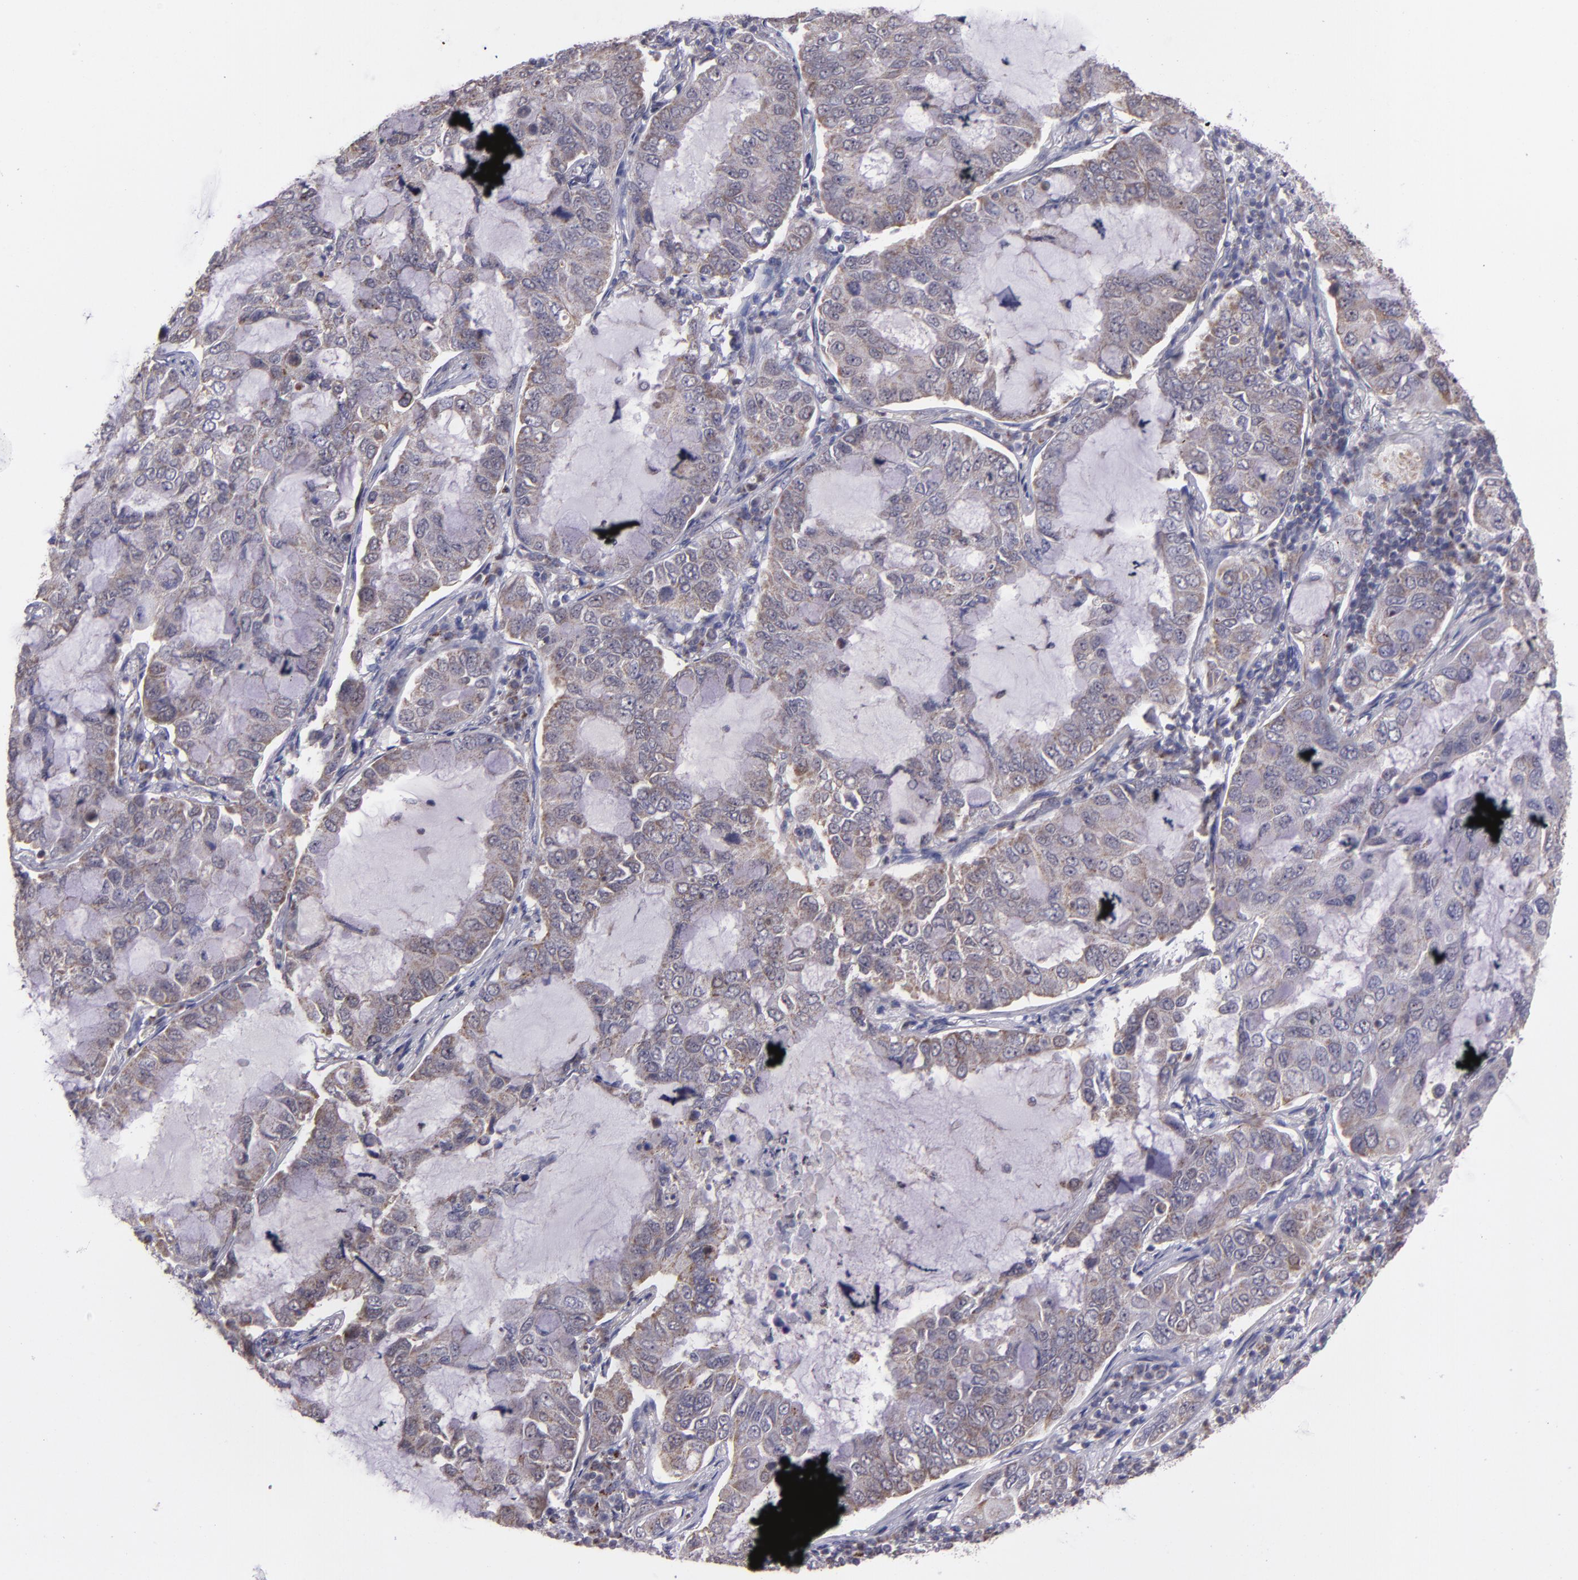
{"staining": {"intensity": "weak", "quantity": "25%-75%", "location": "cytoplasmic/membranous"}, "tissue": "lung cancer", "cell_type": "Tumor cells", "image_type": "cancer", "snomed": [{"axis": "morphology", "description": "Adenocarcinoma, NOS"}, {"axis": "topography", "description": "Lung"}], "caption": "Adenocarcinoma (lung) stained with a brown dye displays weak cytoplasmic/membranous positive positivity in about 25%-75% of tumor cells.", "gene": "LONP1", "patient": {"sex": "male", "age": 64}}